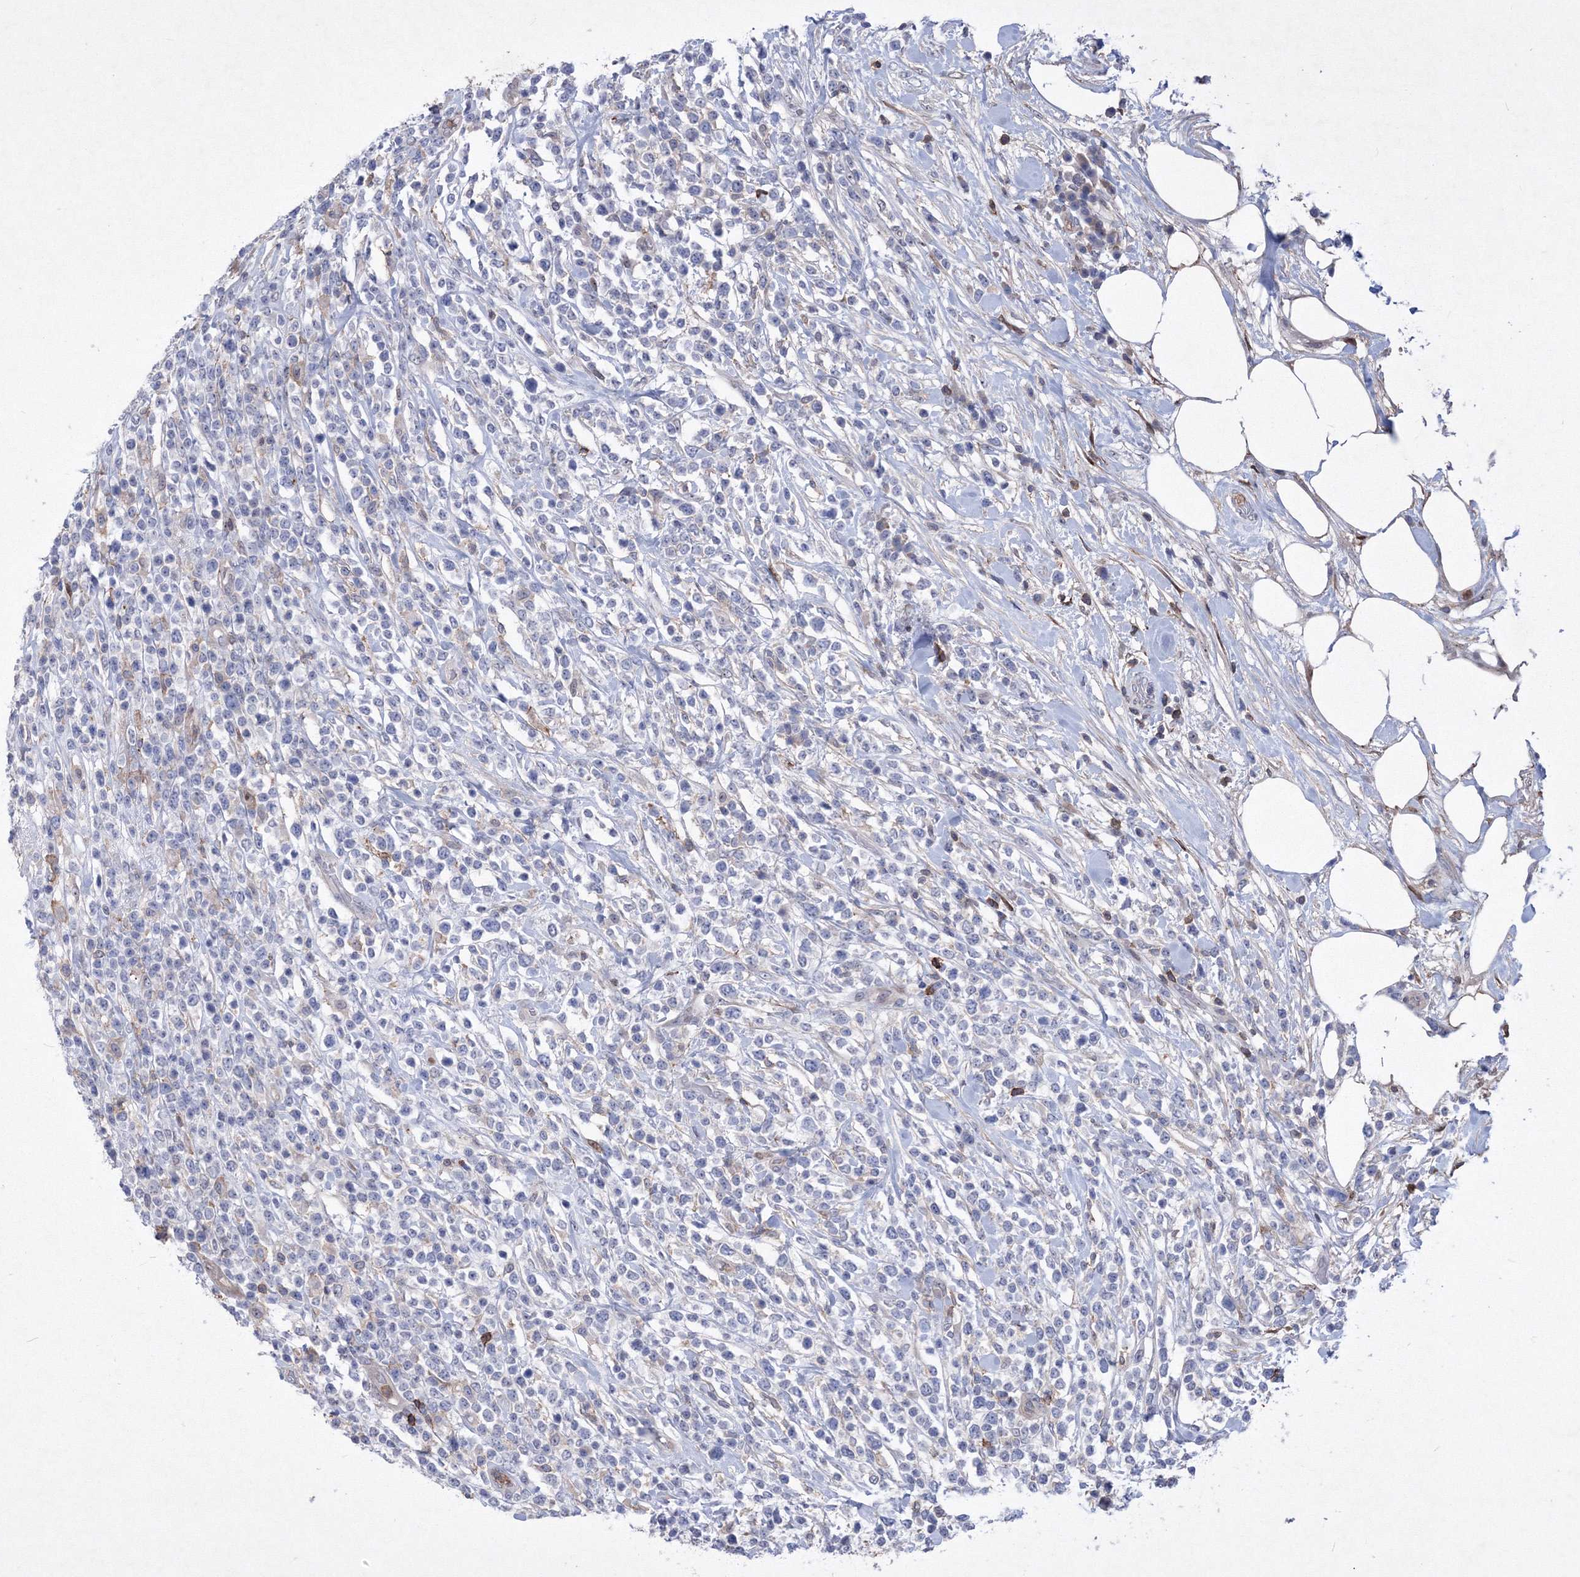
{"staining": {"intensity": "negative", "quantity": "none", "location": "none"}, "tissue": "lymphoma", "cell_type": "Tumor cells", "image_type": "cancer", "snomed": [{"axis": "morphology", "description": "Malignant lymphoma, non-Hodgkin's type, High grade"}, {"axis": "topography", "description": "Colon"}], "caption": "Immunohistochemistry (IHC) micrograph of human lymphoma stained for a protein (brown), which exhibits no staining in tumor cells.", "gene": "RNPEPL1", "patient": {"sex": "female", "age": 53}}